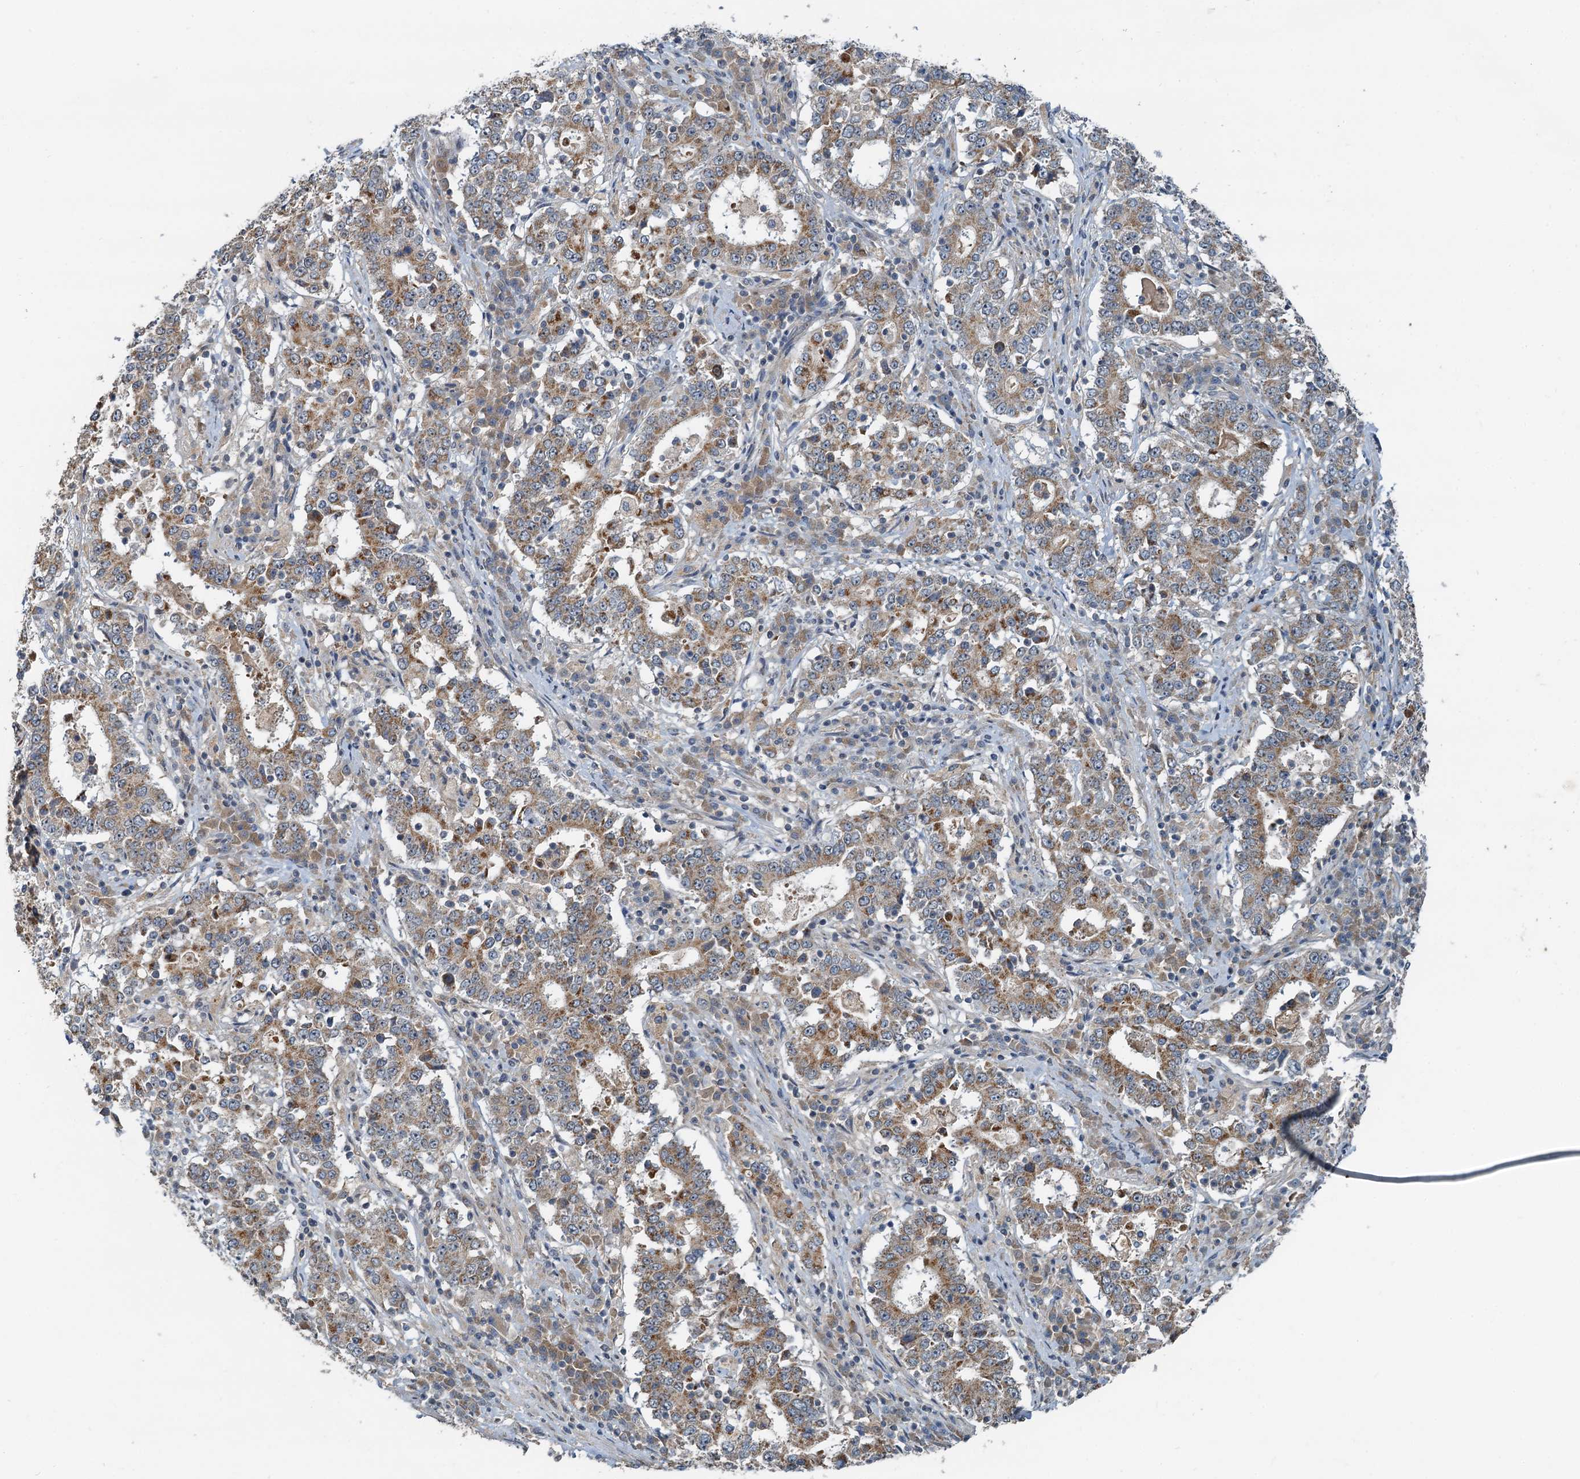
{"staining": {"intensity": "moderate", "quantity": ">75%", "location": "cytoplasmic/membranous"}, "tissue": "stomach cancer", "cell_type": "Tumor cells", "image_type": "cancer", "snomed": [{"axis": "morphology", "description": "Adenocarcinoma, NOS"}, {"axis": "topography", "description": "Stomach"}], "caption": "Moderate cytoplasmic/membranous protein expression is identified in about >75% of tumor cells in adenocarcinoma (stomach). (DAB IHC with brightfield microscopy, high magnification).", "gene": "CEP68", "patient": {"sex": "male", "age": 59}}